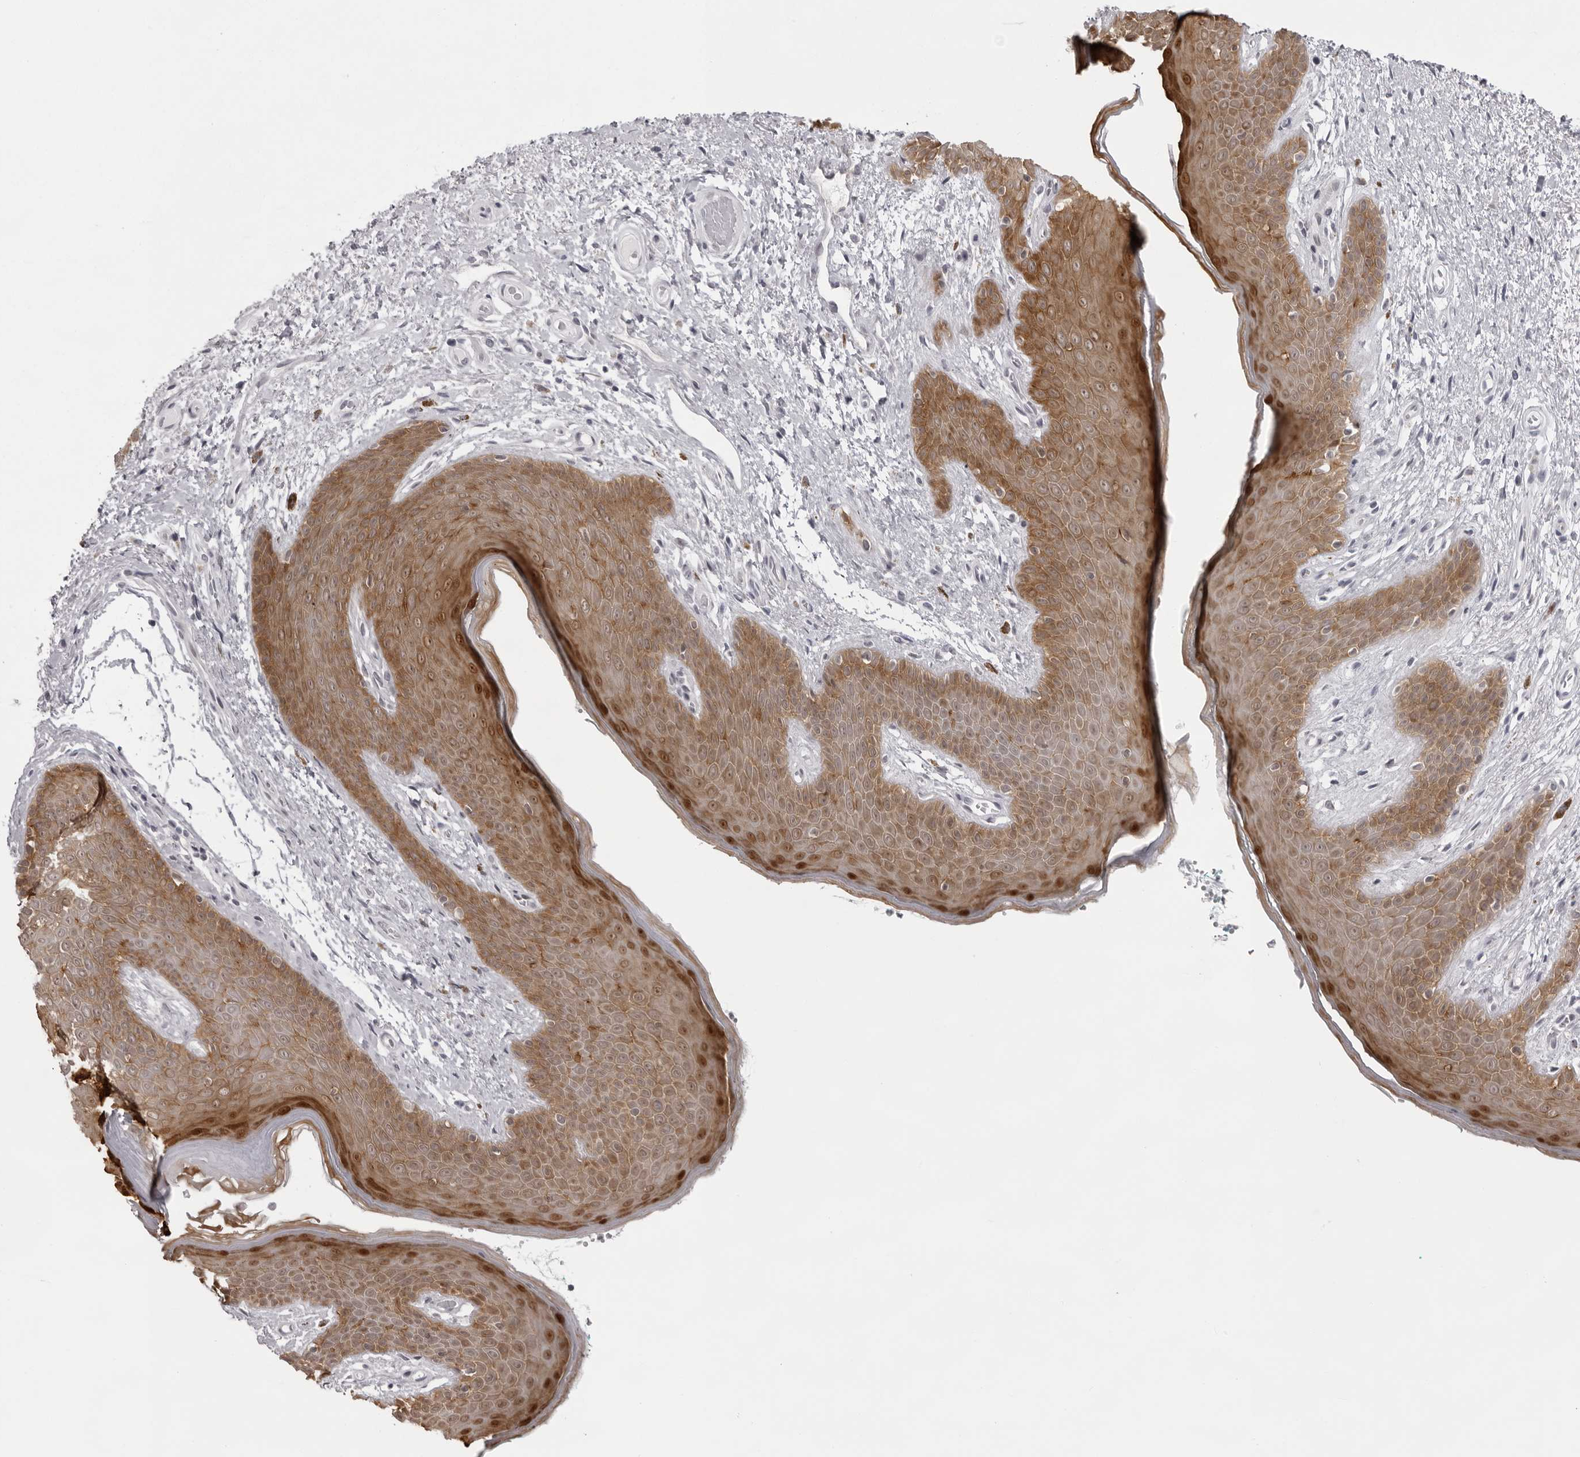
{"staining": {"intensity": "moderate", "quantity": ">75%", "location": "cytoplasmic/membranous,nuclear"}, "tissue": "skin", "cell_type": "Epidermal cells", "image_type": "normal", "snomed": [{"axis": "morphology", "description": "Normal tissue, NOS"}, {"axis": "topography", "description": "Anal"}], "caption": "Moderate cytoplasmic/membranous,nuclear staining is present in approximately >75% of epidermal cells in normal skin. (Stains: DAB in brown, nuclei in blue, Microscopy: brightfield microscopy at high magnification).", "gene": "NUDT18", "patient": {"sex": "male", "age": 74}}